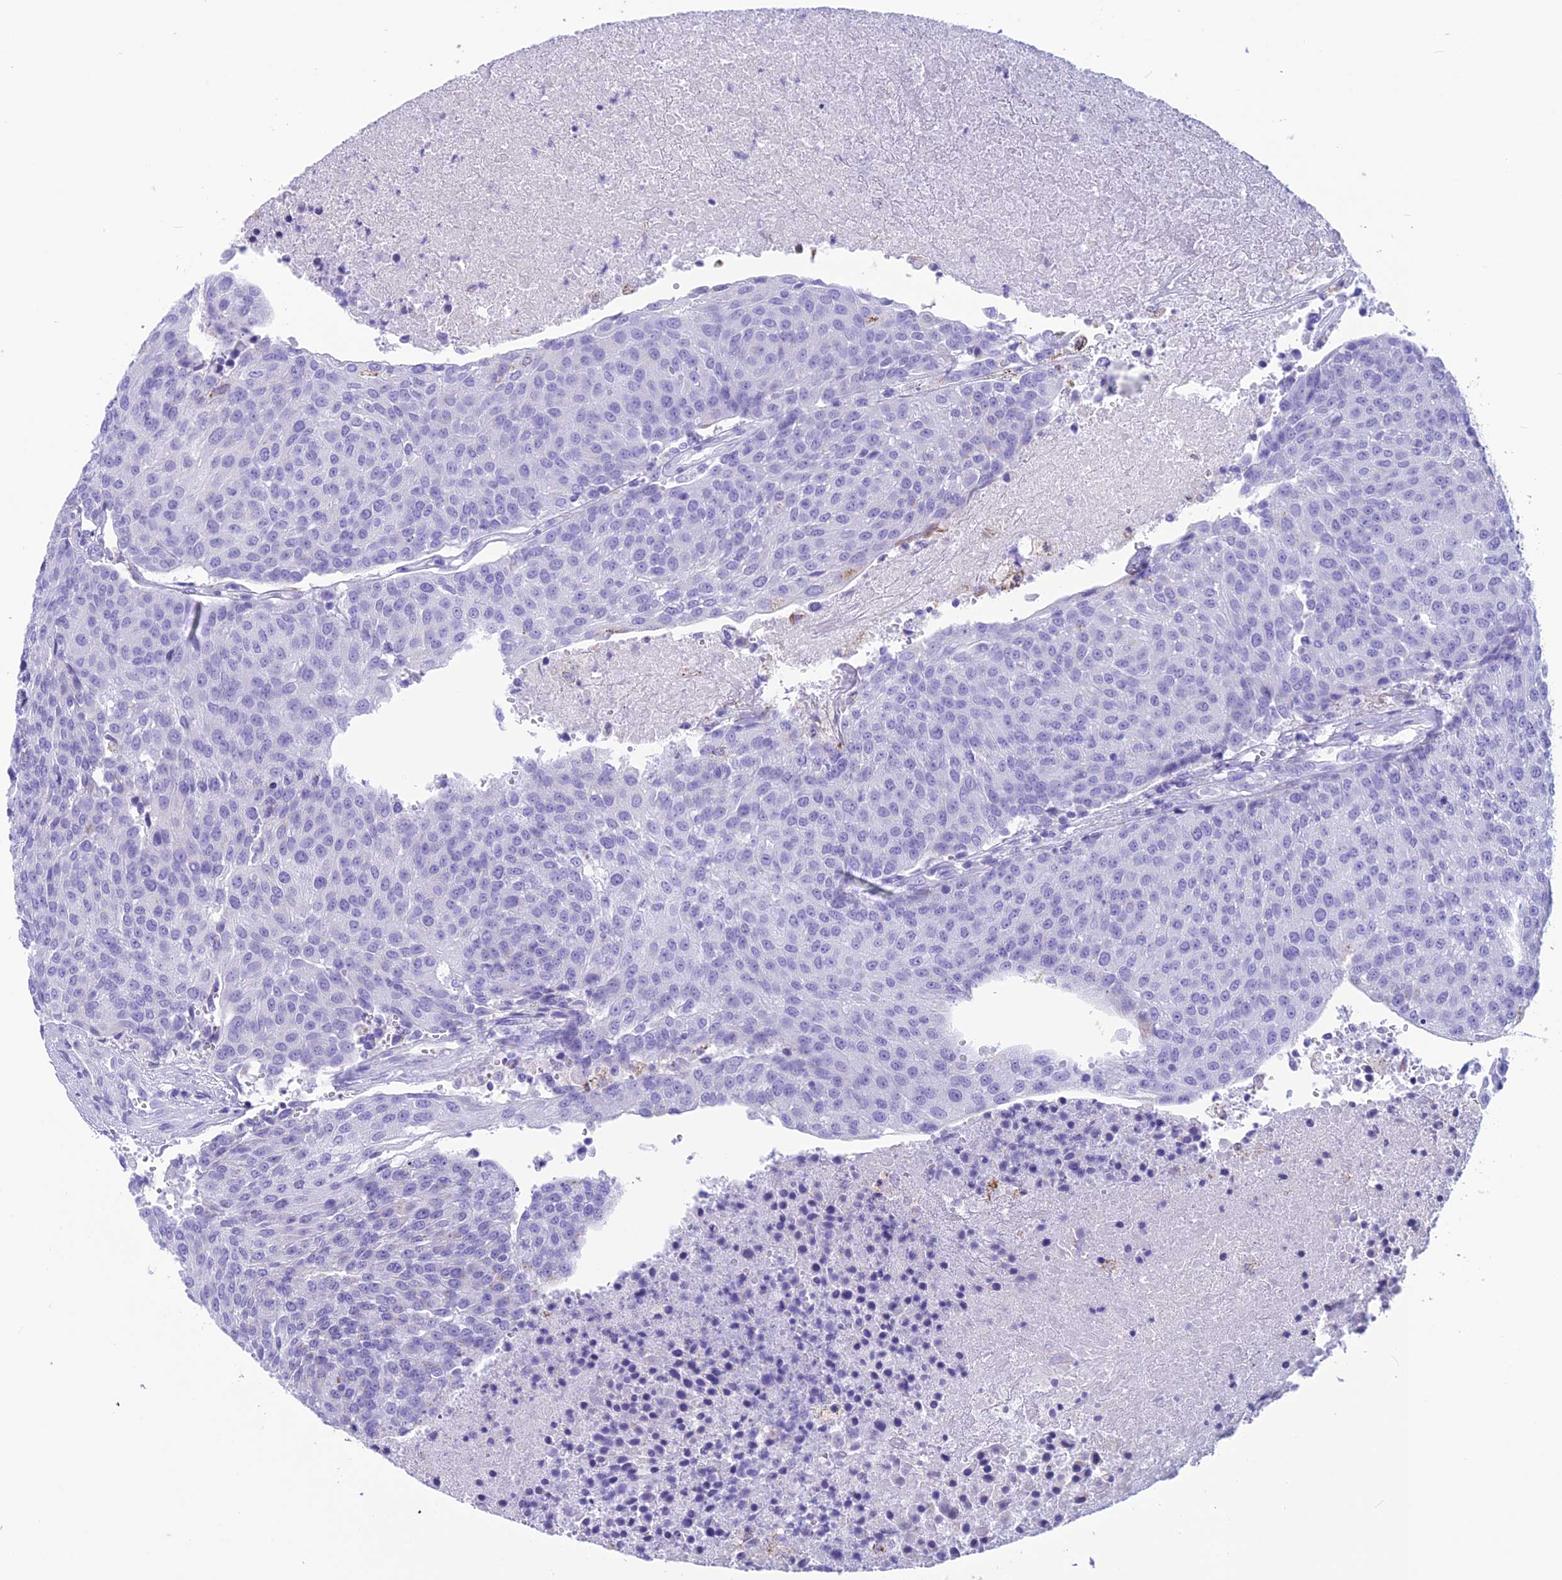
{"staining": {"intensity": "negative", "quantity": "none", "location": "none"}, "tissue": "urothelial cancer", "cell_type": "Tumor cells", "image_type": "cancer", "snomed": [{"axis": "morphology", "description": "Urothelial carcinoma, High grade"}, {"axis": "topography", "description": "Urinary bladder"}], "caption": "Tumor cells show no significant staining in urothelial carcinoma (high-grade). (Stains: DAB immunohistochemistry (IHC) with hematoxylin counter stain, Microscopy: brightfield microscopy at high magnification).", "gene": "TRAM1L1", "patient": {"sex": "female", "age": 85}}